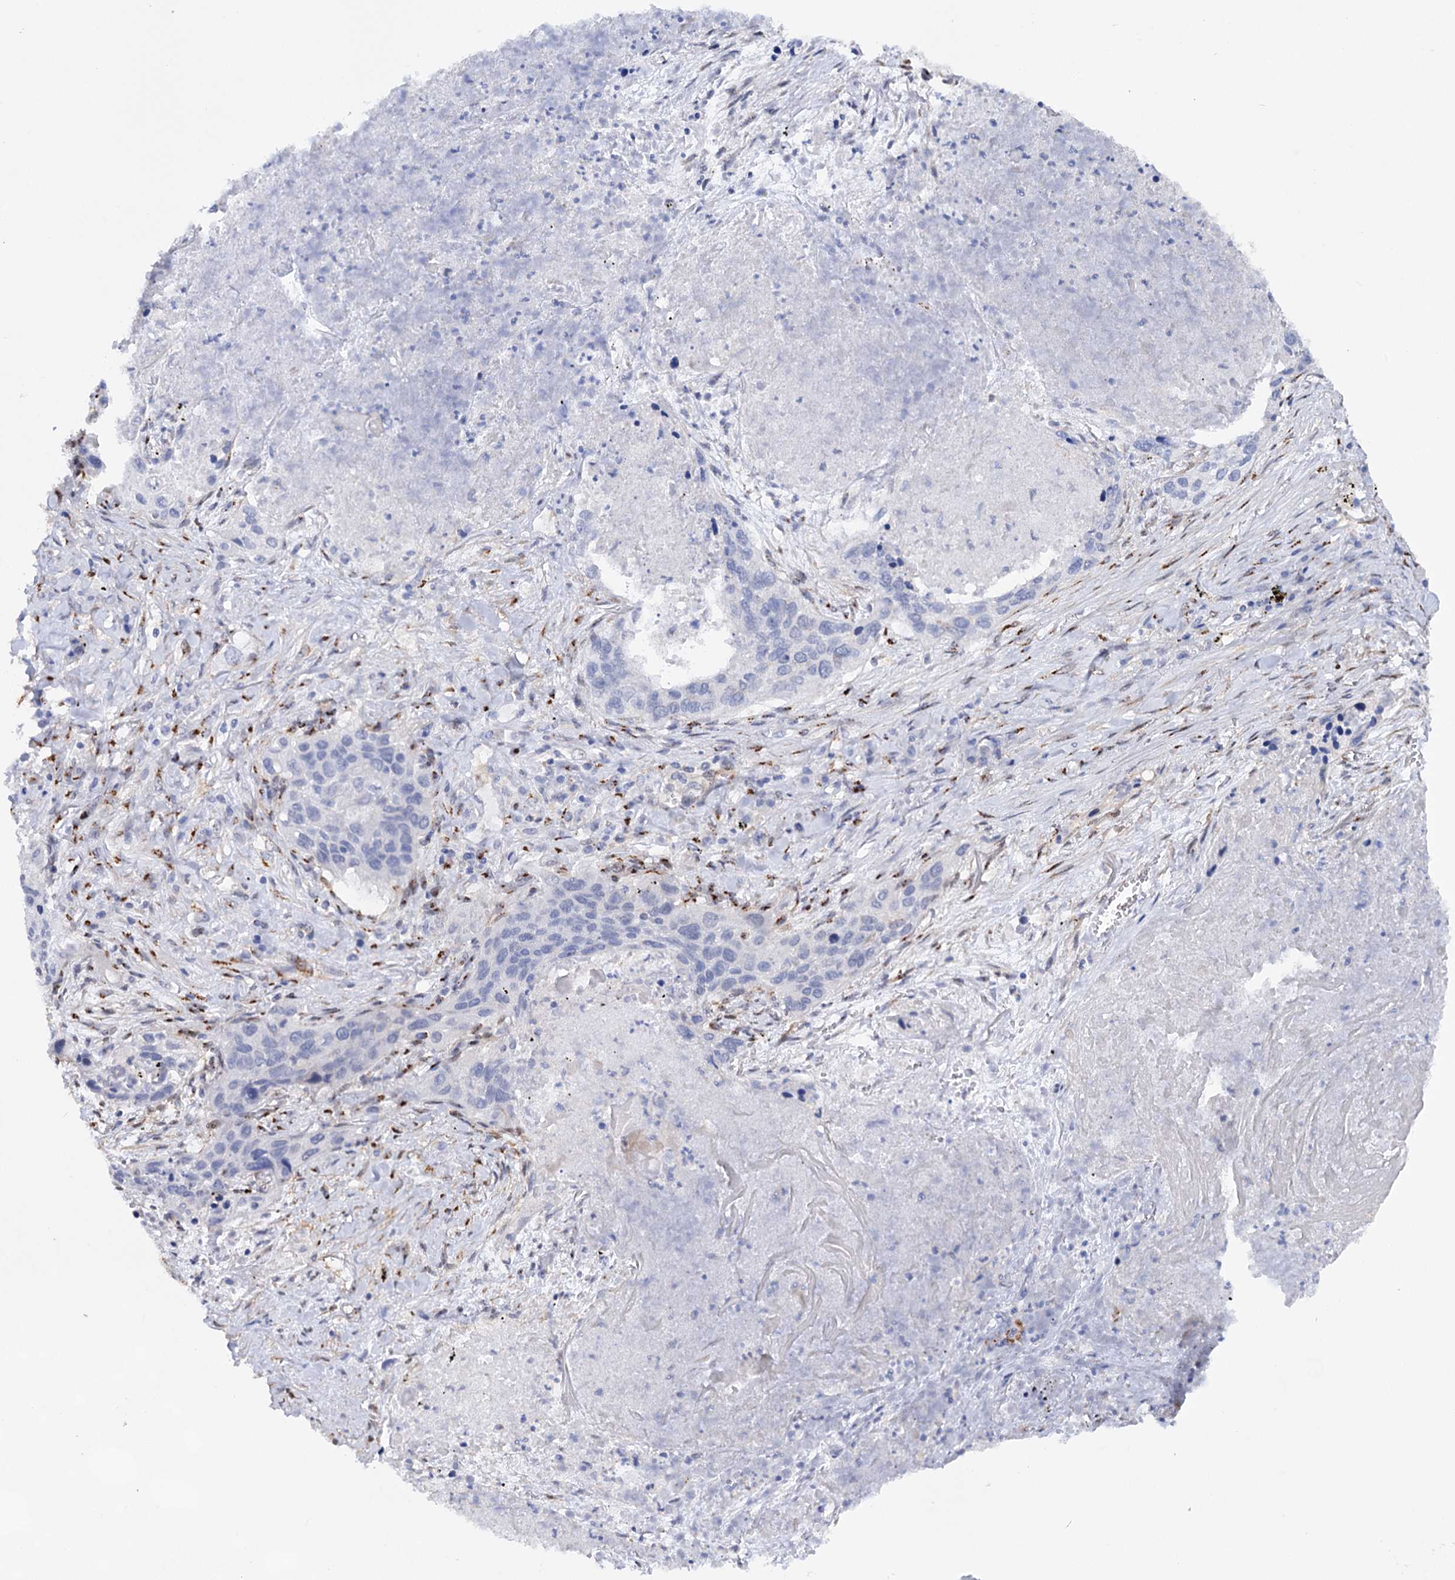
{"staining": {"intensity": "negative", "quantity": "none", "location": "none"}, "tissue": "lung cancer", "cell_type": "Tumor cells", "image_type": "cancer", "snomed": [{"axis": "morphology", "description": "Squamous cell carcinoma, NOS"}, {"axis": "topography", "description": "Lung"}], "caption": "Micrograph shows no significant protein staining in tumor cells of lung squamous cell carcinoma.", "gene": "C11orf96", "patient": {"sex": "female", "age": 63}}